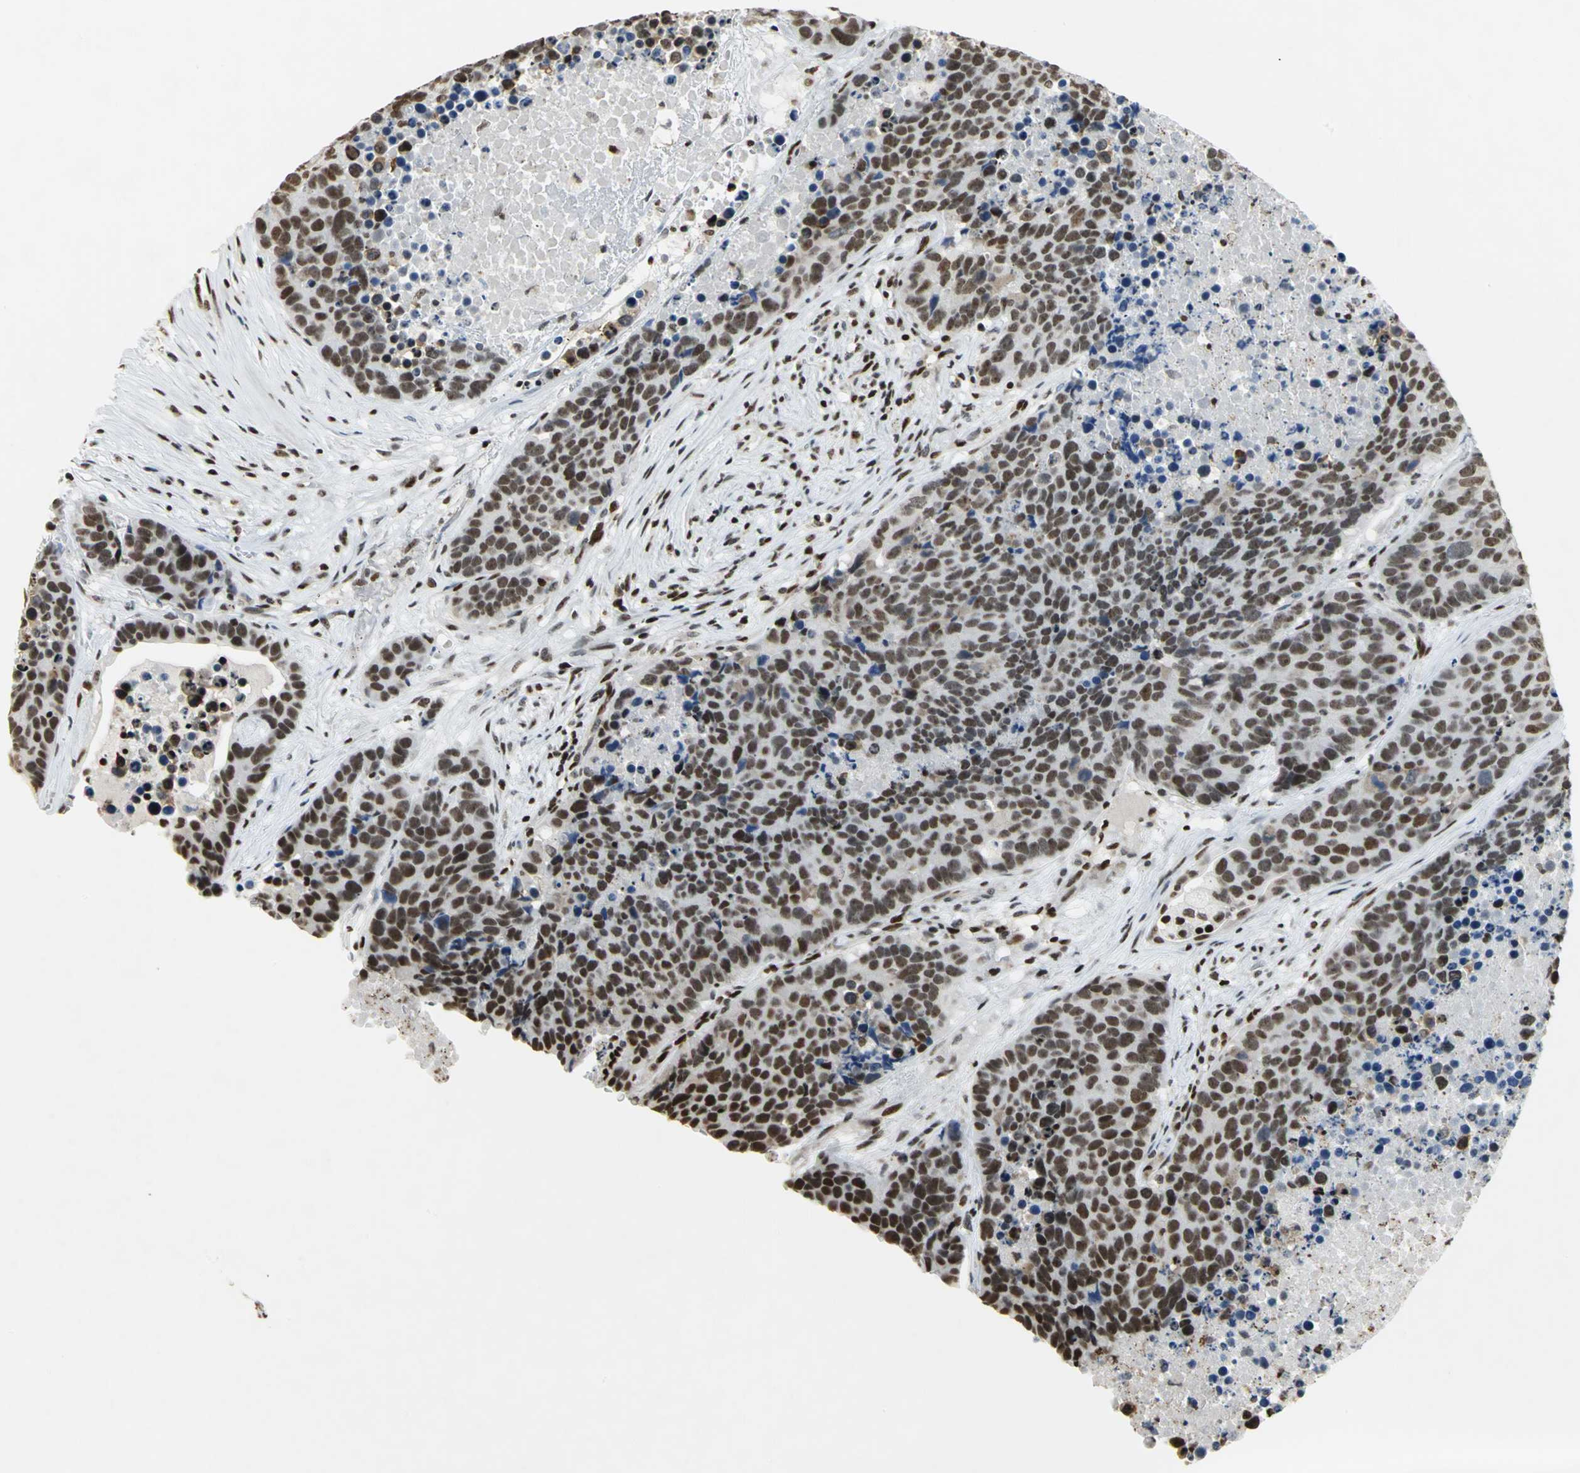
{"staining": {"intensity": "strong", "quantity": ">75%", "location": "nuclear"}, "tissue": "carcinoid", "cell_type": "Tumor cells", "image_type": "cancer", "snomed": [{"axis": "morphology", "description": "Carcinoid, malignant, NOS"}, {"axis": "topography", "description": "Lung"}], "caption": "Immunohistochemical staining of carcinoid reveals strong nuclear protein expression in about >75% of tumor cells.", "gene": "HMGB1", "patient": {"sex": "male", "age": 60}}